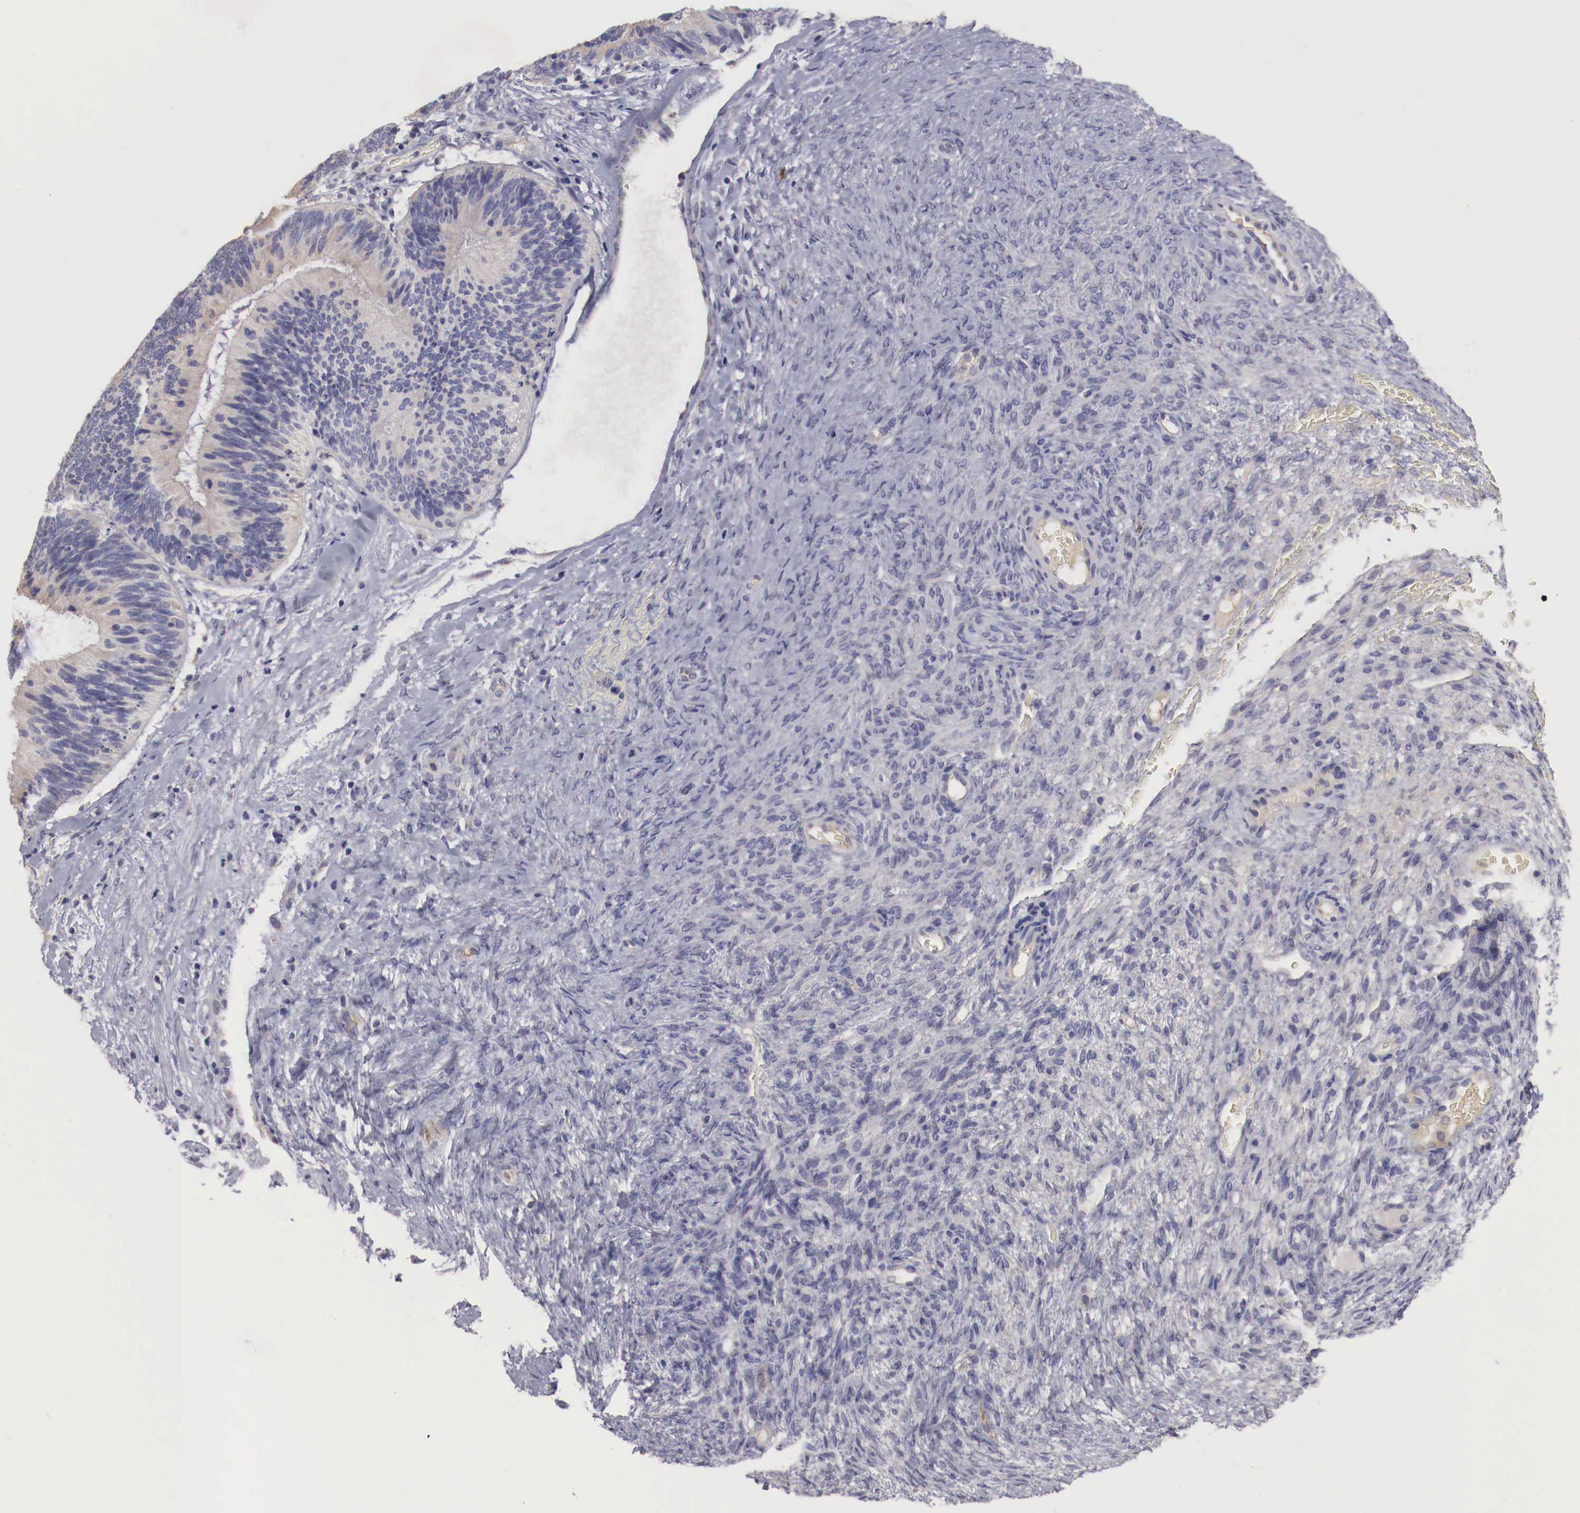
{"staining": {"intensity": "weak", "quantity": "<25%", "location": "cytoplasmic/membranous"}, "tissue": "ovarian cancer", "cell_type": "Tumor cells", "image_type": "cancer", "snomed": [{"axis": "morphology", "description": "Carcinoma, endometroid"}, {"axis": "topography", "description": "Ovary"}], "caption": "The immunohistochemistry (IHC) image has no significant staining in tumor cells of ovarian endometroid carcinoma tissue.", "gene": "PITPNA", "patient": {"sex": "female", "age": 52}}